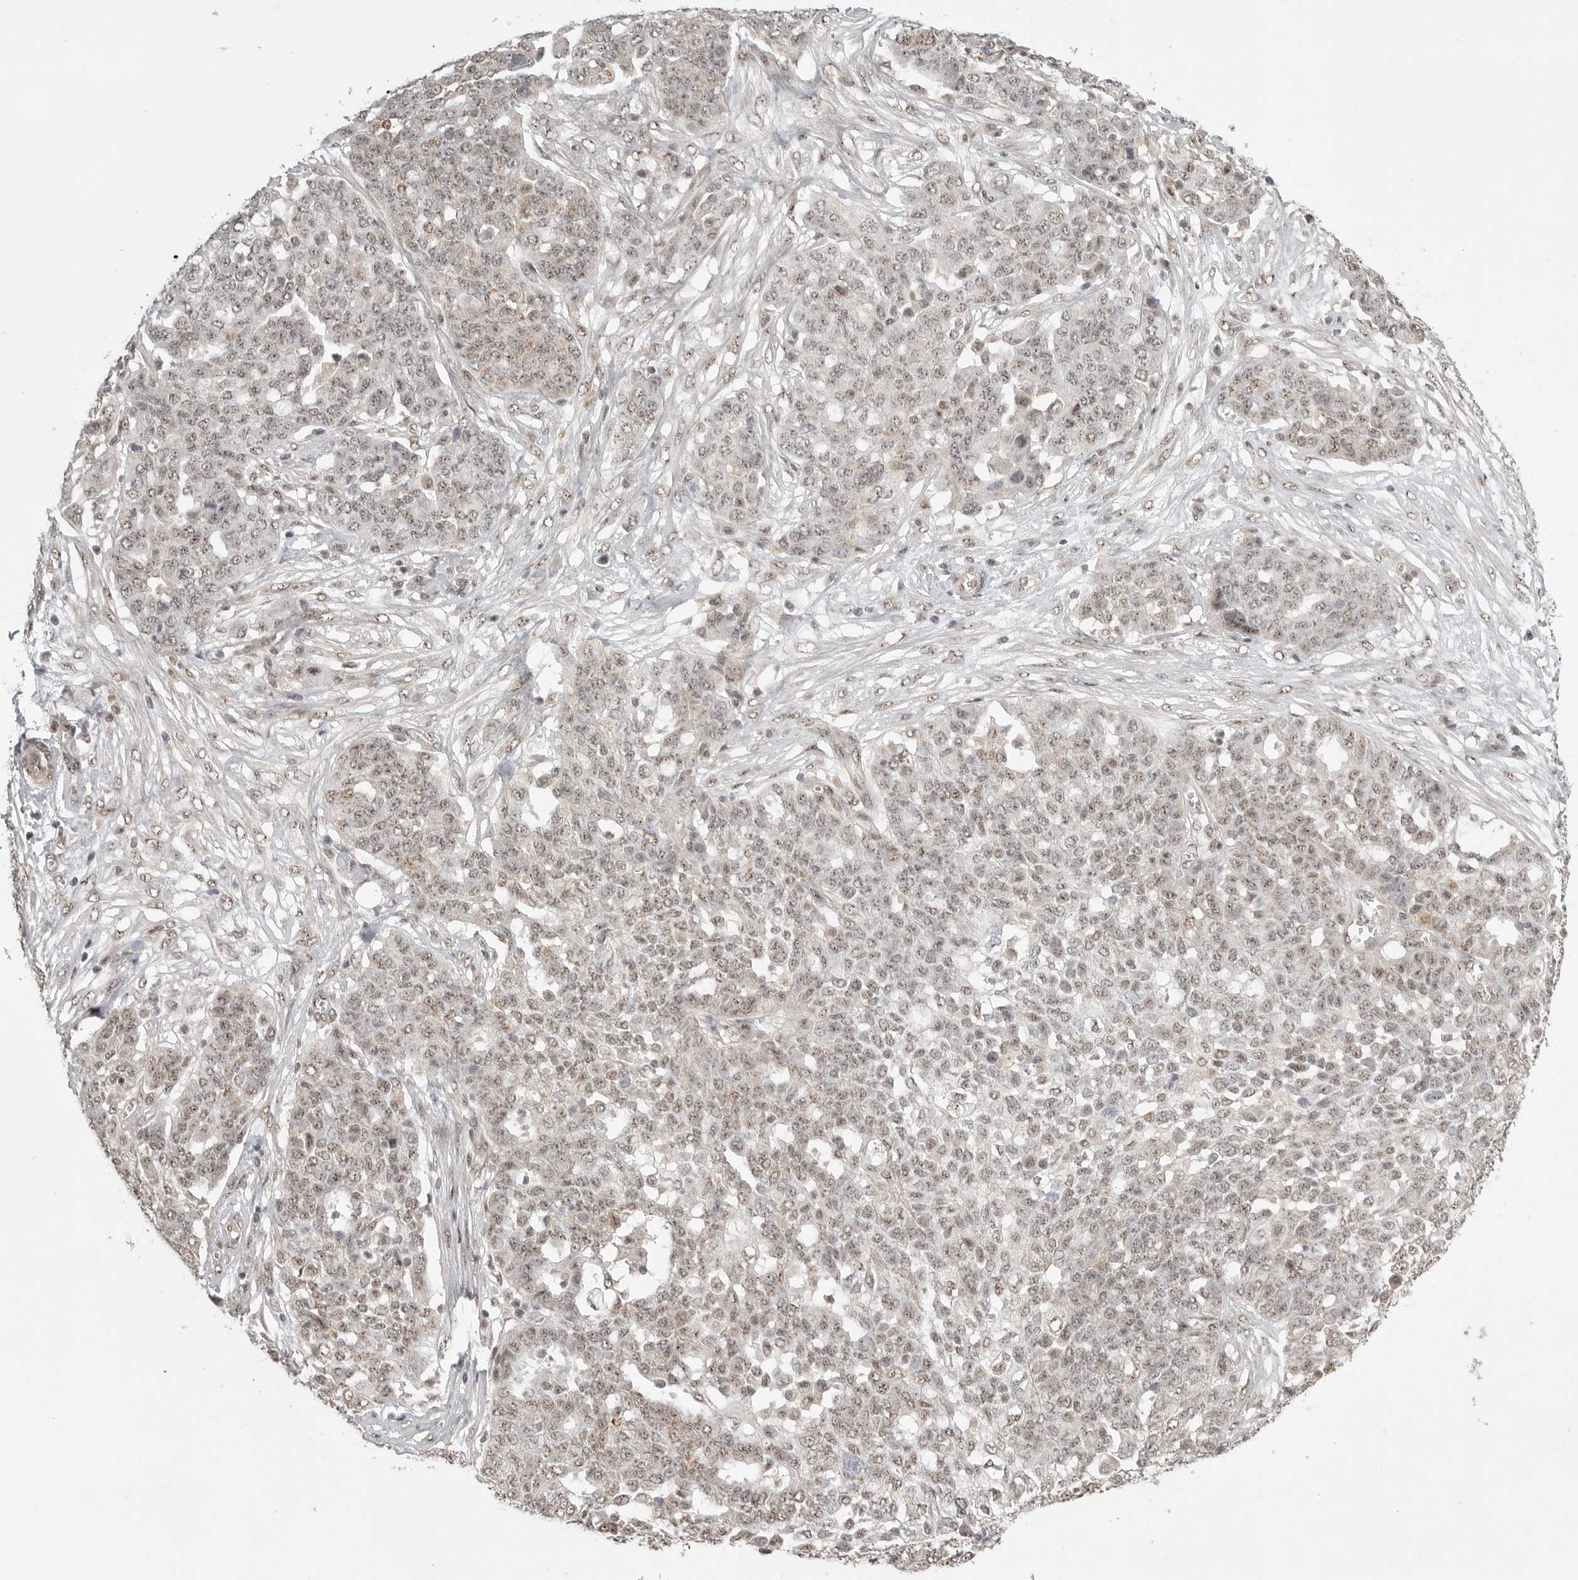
{"staining": {"intensity": "weak", "quantity": ">75%", "location": "nuclear"}, "tissue": "ovarian cancer", "cell_type": "Tumor cells", "image_type": "cancer", "snomed": [{"axis": "morphology", "description": "Cystadenocarcinoma, serous, NOS"}, {"axis": "topography", "description": "Soft tissue"}, {"axis": "topography", "description": "Ovary"}], "caption": "Tumor cells display low levels of weak nuclear staining in approximately >75% of cells in ovarian cancer (serous cystadenocarcinoma).", "gene": "POMP", "patient": {"sex": "female", "age": 57}}